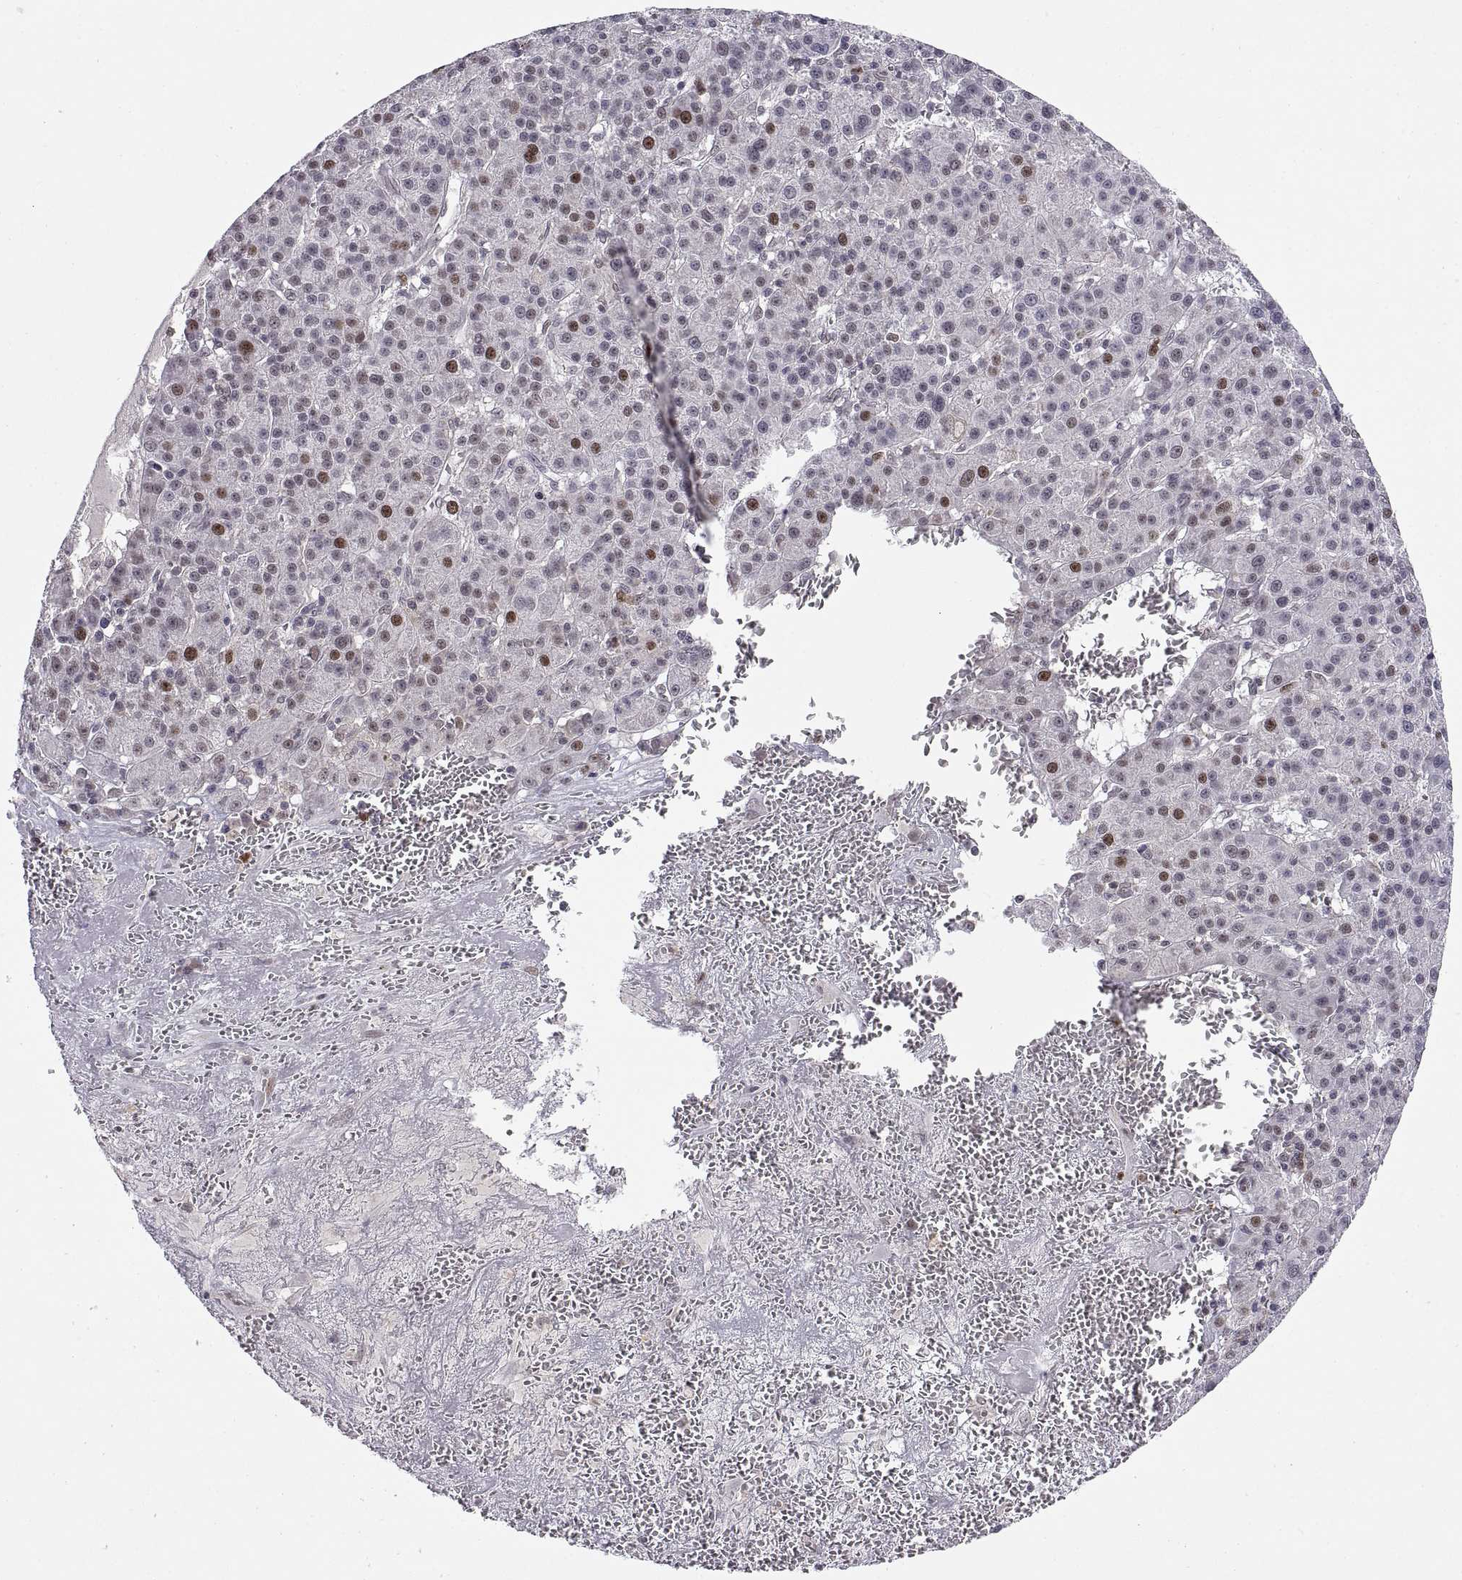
{"staining": {"intensity": "moderate", "quantity": "<25%", "location": "nuclear"}, "tissue": "liver cancer", "cell_type": "Tumor cells", "image_type": "cancer", "snomed": [{"axis": "morphology", "description": "Carcinoma, Hepatocellular, NOS"}, {"axis": "topography", "description": "Liver"}], "caption": "Human liver cancer stained for a protein (brown) displays moderate nuclear positive staining in about <25% of tumor cells.", "gene": "CHFR", "patient": {"sex": "female", "age": 60}}